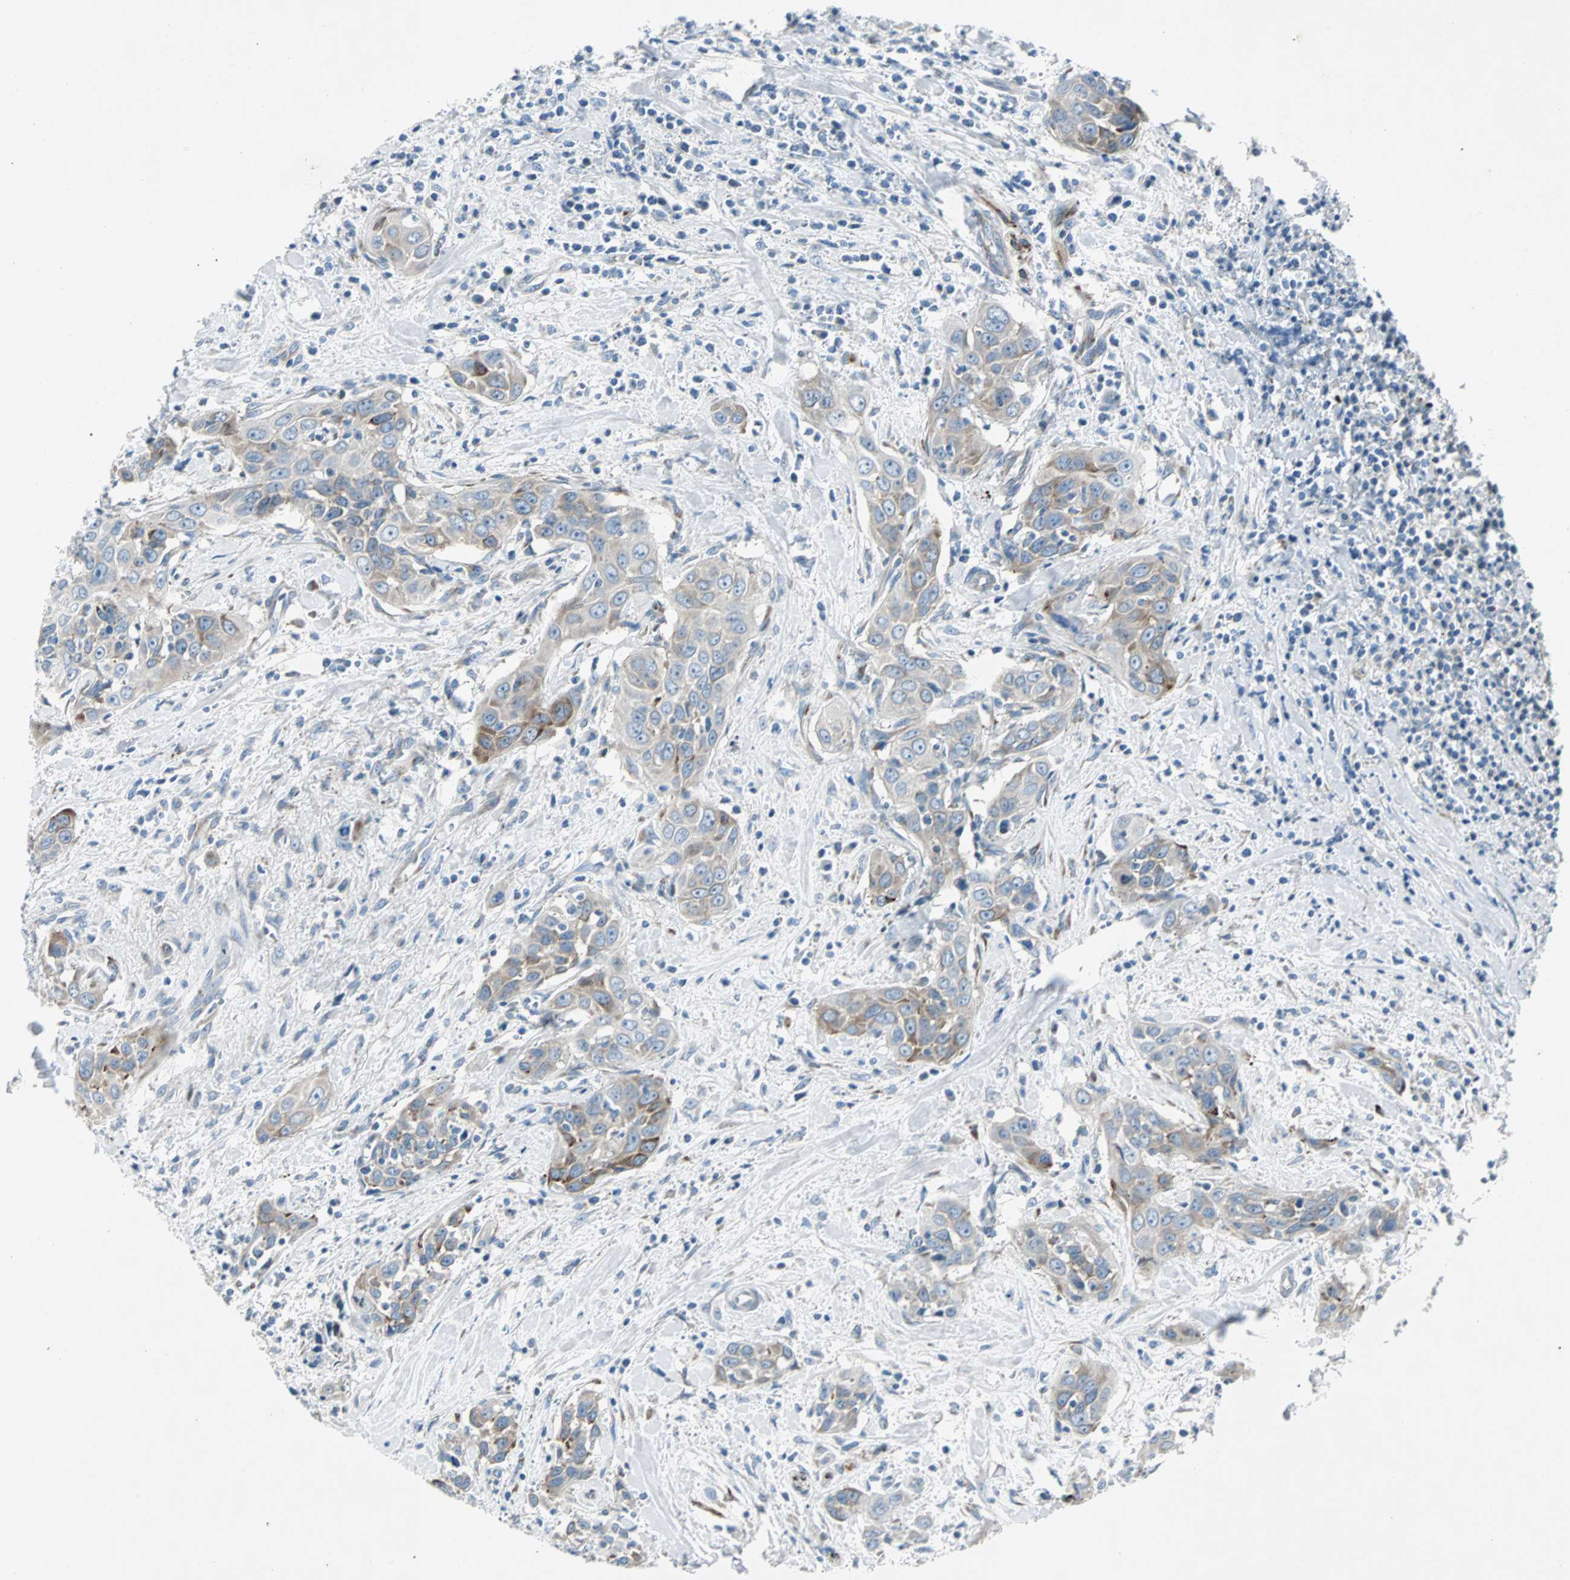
{"staining": {"intensity": "moderate", "quantity": "25%-75%", "location": "cytoplasmic/membranous"}, "tissue": "head and neck cancer", "cell_type": "Tumor cells", "image_type": "cancer", "snomed": [{"axis": "morphology", "description": "Squamous cell carcinoma, NOS"}, {"axis": "topography", "description": "Oral tissue"}, {"axis": "topography", "description": "Head-Neck"}], "caption": "Human squamous cell carcinoma (head and neck) stained for a protein (brown) exhibits moderate cytoplasmic/membranous positive expression in about 25%-75% of tumor cells.", "gene": "BBC3", "patient": {"sex": "female", "age": 50}}